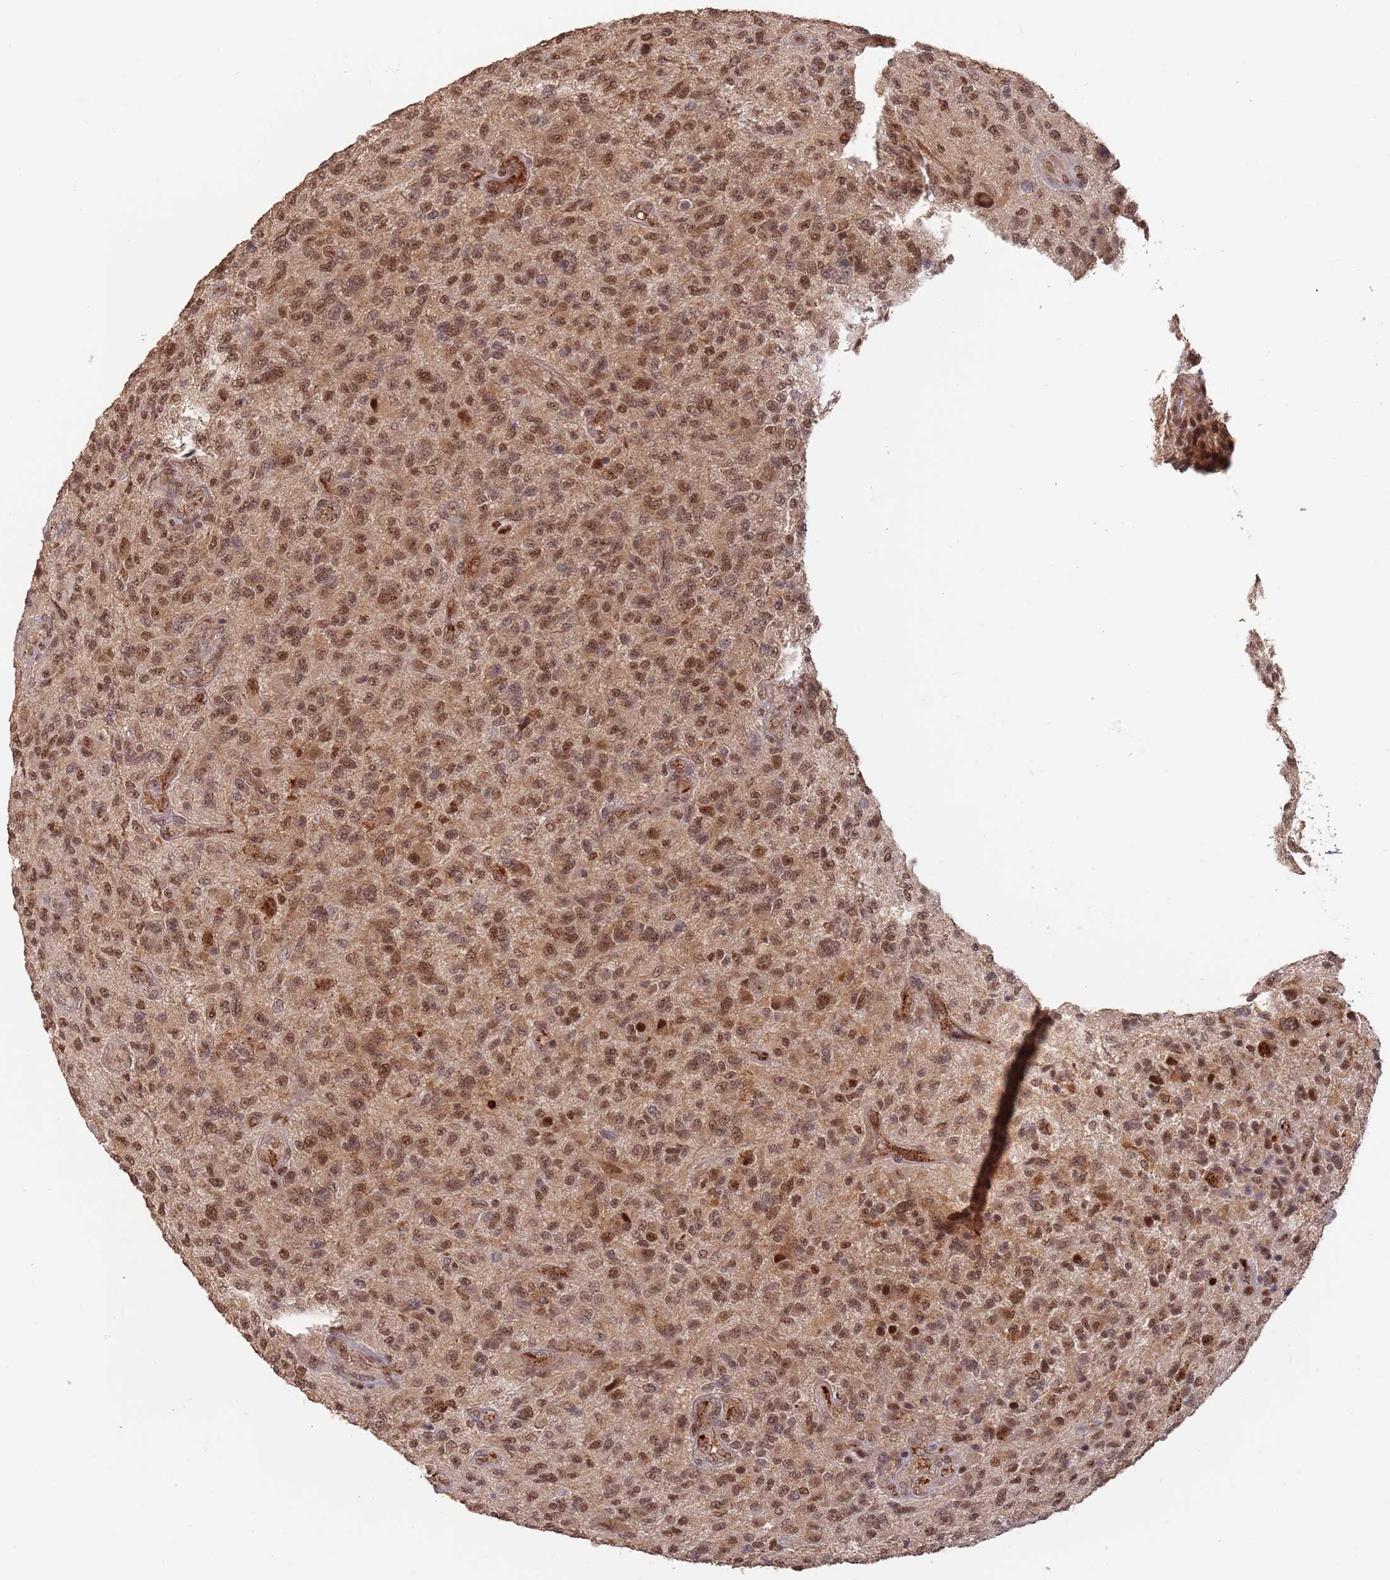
{"staining": {"intensity": "moderate", "quantity": ">75%", "location": "nuclear"}, "tissue": "glioma", "cell_type": "Tumor cells", "image_type": "cancer", "snomed": [{"axis": "morphology", "description": "Glioma, malignant, High grade"}, {"axis": "topography", "description": "Brain"}], "caption": "Immunohistochemistry image of neoplastic tissue: malignant glioma (high-grade) stained using immunohistochemistry (IHC) displays medium levels of moderate protein expression localized specifically in the nuclear of tumor cells, appearing as a nuclear brown color.", "gene": "RFXANK", "patient": {"sex": "male", "age": 47}}